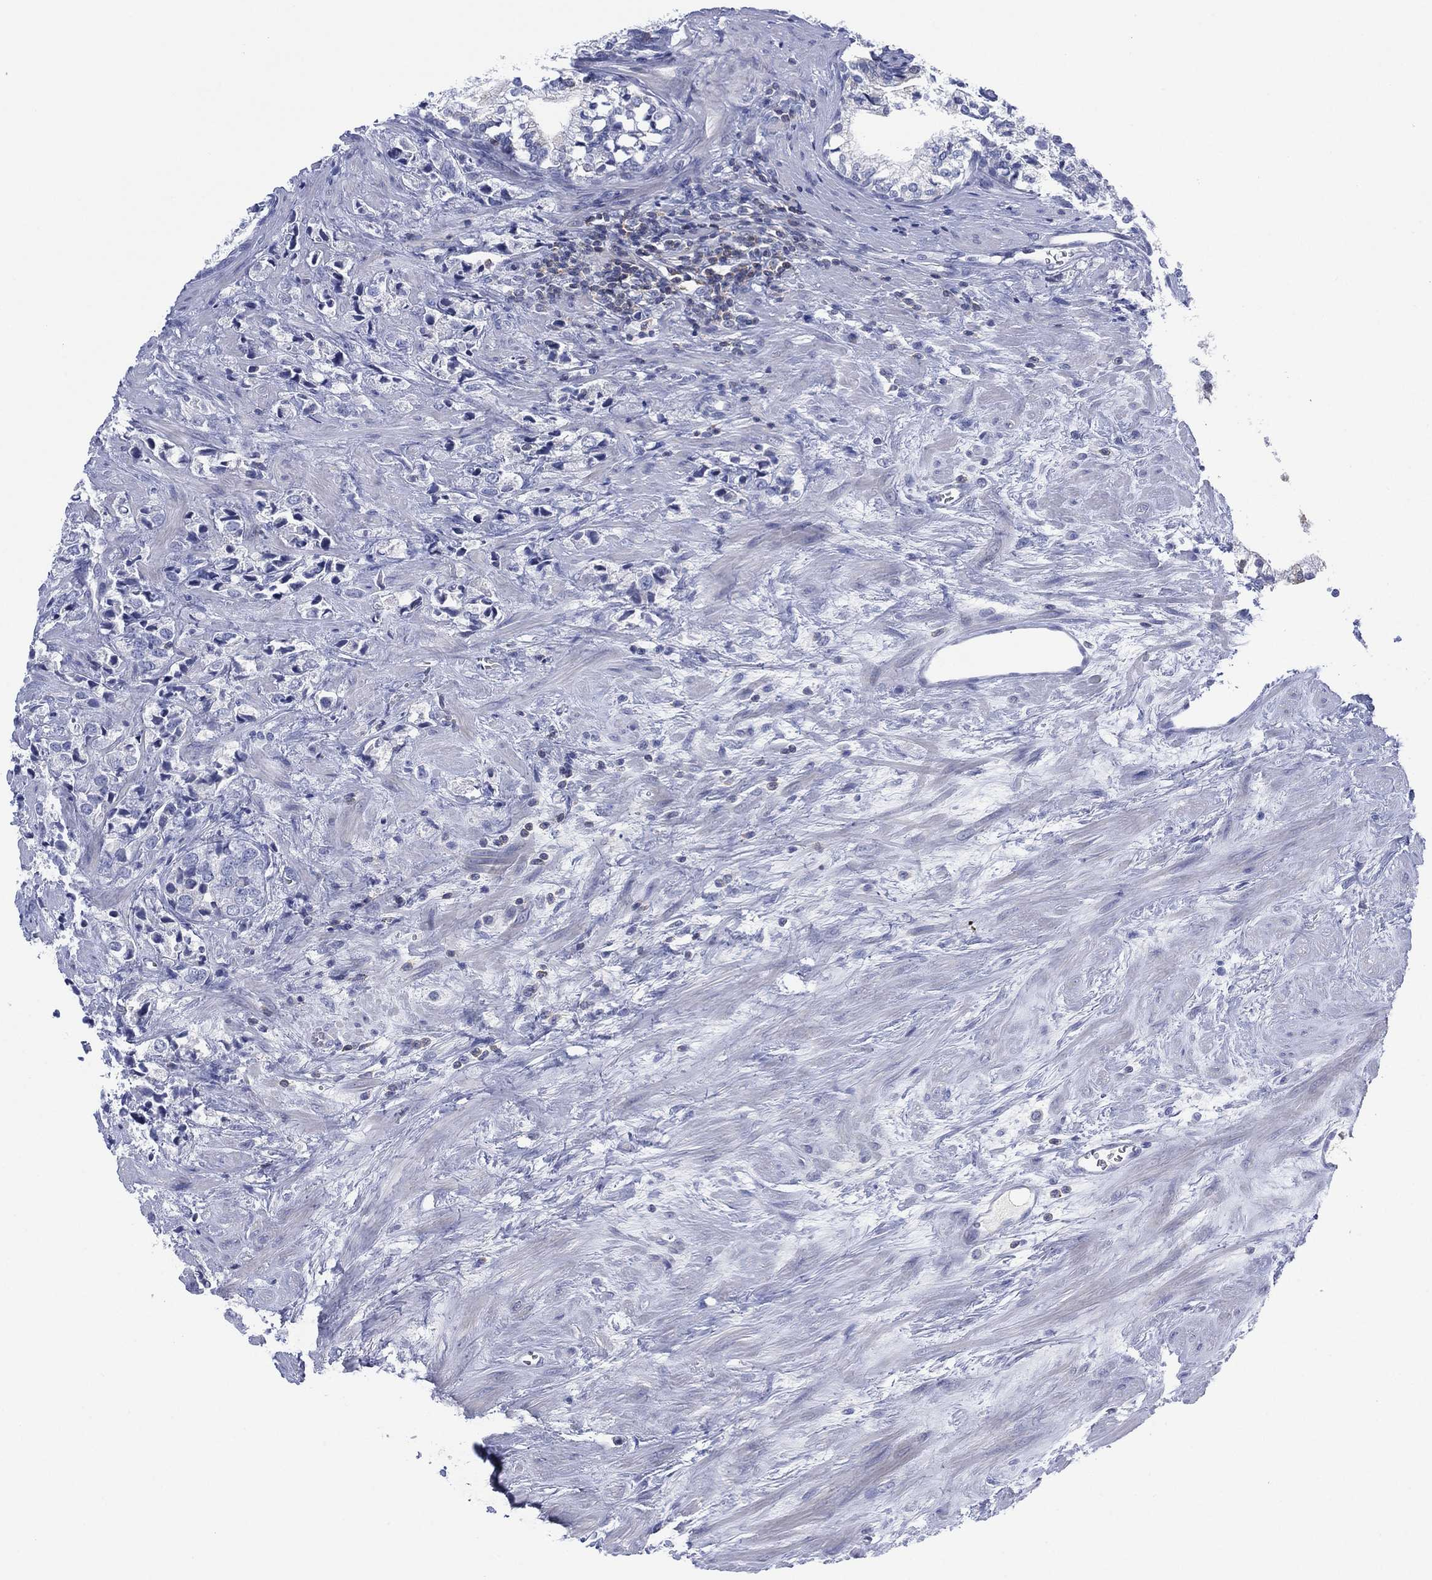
{"staining": {"intensity": "negative", "quantity": "none", "location": "none"}, "tissue": "prostate cancer", "cell_type": "Tumor cells", "image_type": "cancer", "snomed": [{"axis": "morphology", "description": "Adenocarcinoma, NOS"}, {"axis": "topography", "description": "Prostate and seminal vesicle, NOS"}], "caption": "This is a histopathology image of immunohistochemistry (IHC) staining of prostate cancer (adenocarcinoma), which shows no expression in tumor cells.", "gene": "SEPTIN1", "patient": {"sex": "male", "age": 63}}